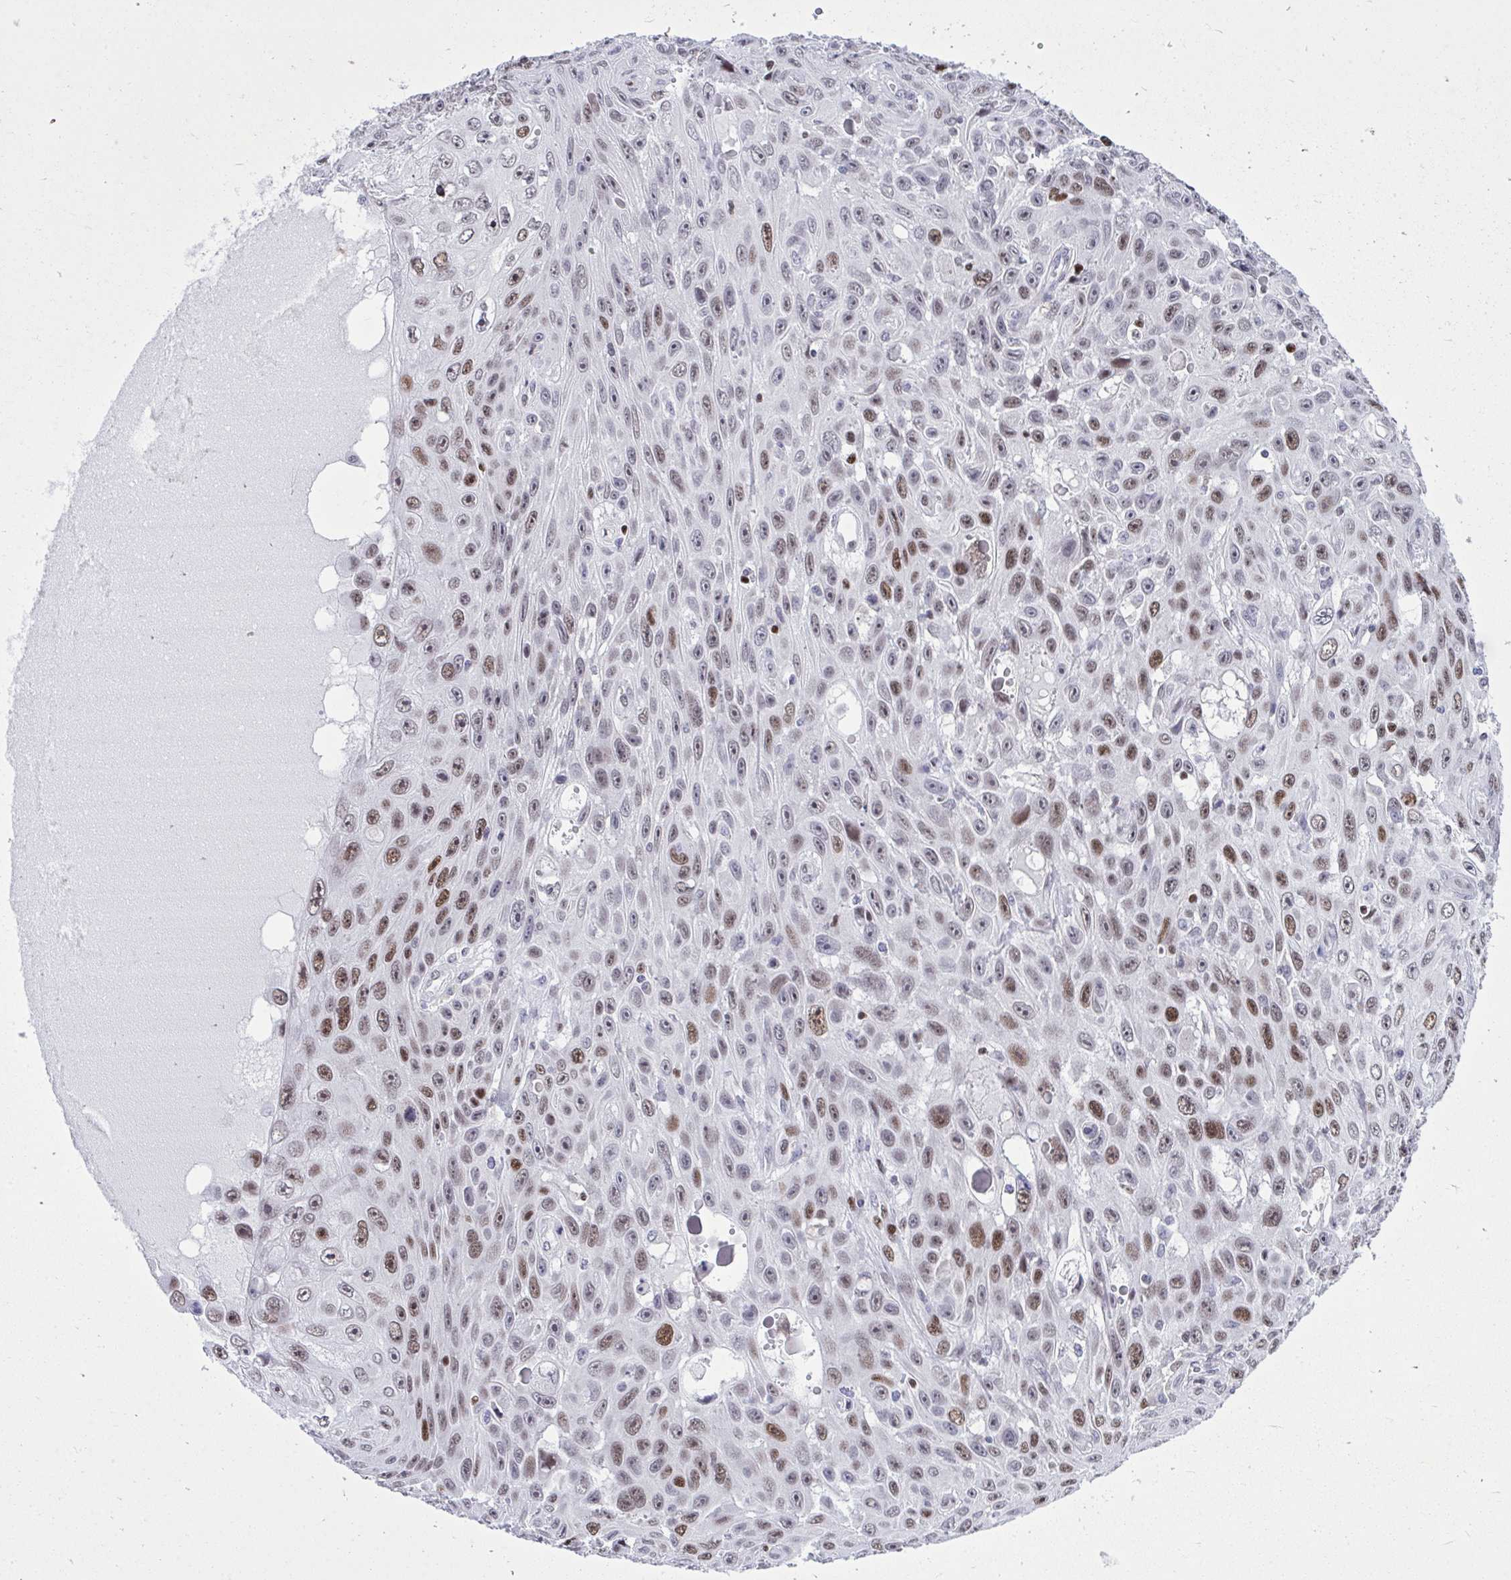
{"staining": {"intensity": "moderate", "quantity": "25%-75%", "location": "nuclear"}, "tissue": "skin cancer", "cell_type": "Tumor cells", "image_type": "cancer", "snomed": [{"axis": "morphology", "description": "Squamous cell carcinoma, NOS"}, {"axis": "topography", "description": "Skin"}], "caption": "The histopathology image displays immunohistochemical staining of skin cancer (squamous cell carcinoma). There is moderate nuclear expression is appreciated in about 25%-75% of tumor cells.", "gene": "C1QL2", "patient": {"sex": "male", "age": 82}}